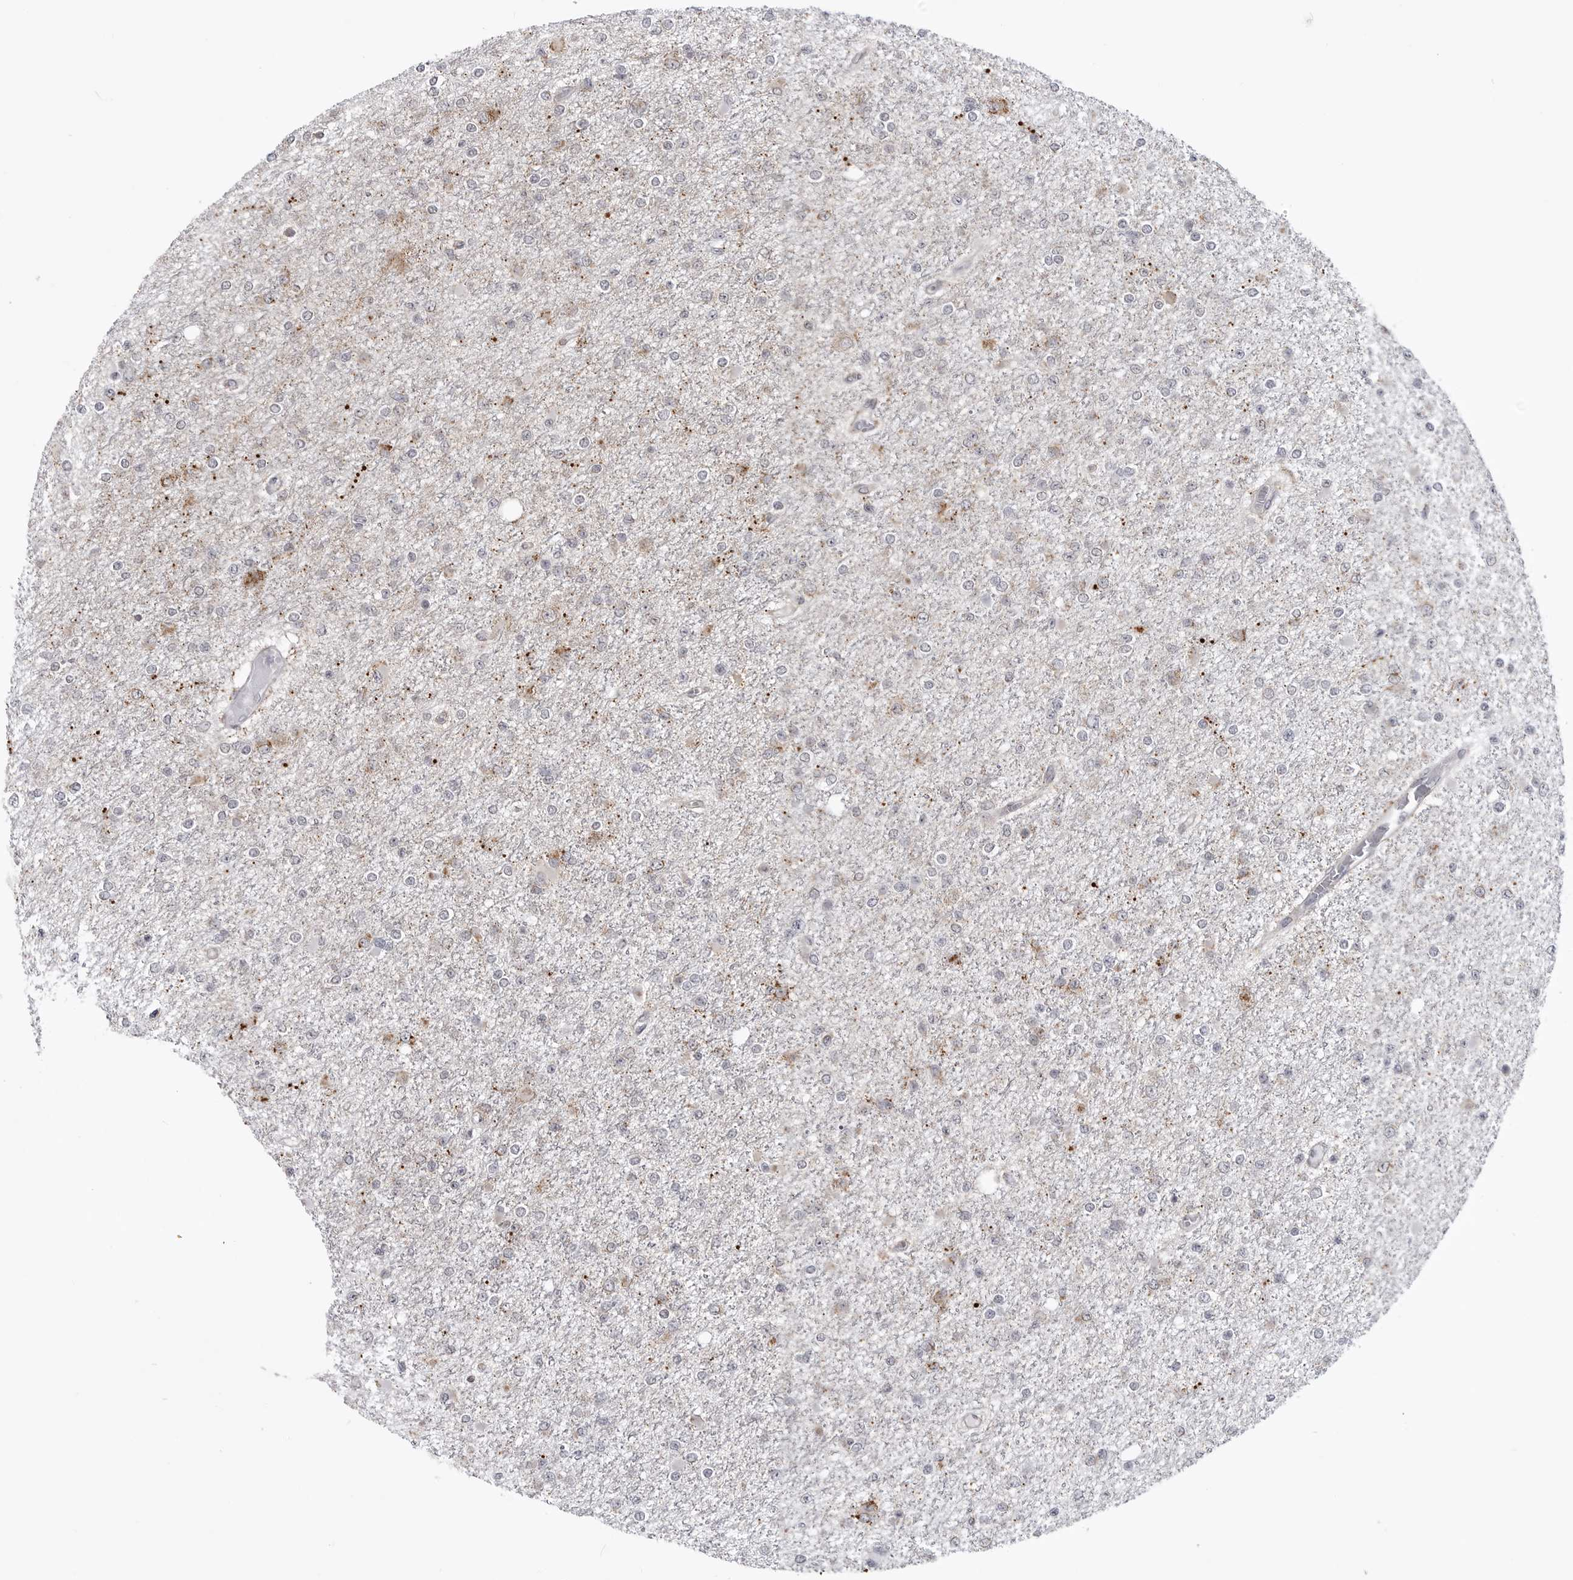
{"staining": {"intensity": "weak", "quantity": "<25%", "location": "cytoplasmic/membranous"}, "tissue": "glioma", "cell_type": "Tumor cells", "image_type": "cancer", "snomed": [{"axis": "morphology", "description": "Glioma, malignant, Low grade"}, {"axis": "topography", "description": "Brain"}], "caption": "Immunohistochemistry (IHC) photomicrograph of neoplastic tissue: malignant glioma (low-grade) stained with DAB demonstrates no significant protein positivity in tumor cells.", "gene": "FH", "patient": {"sex": "female", "age": 22}}